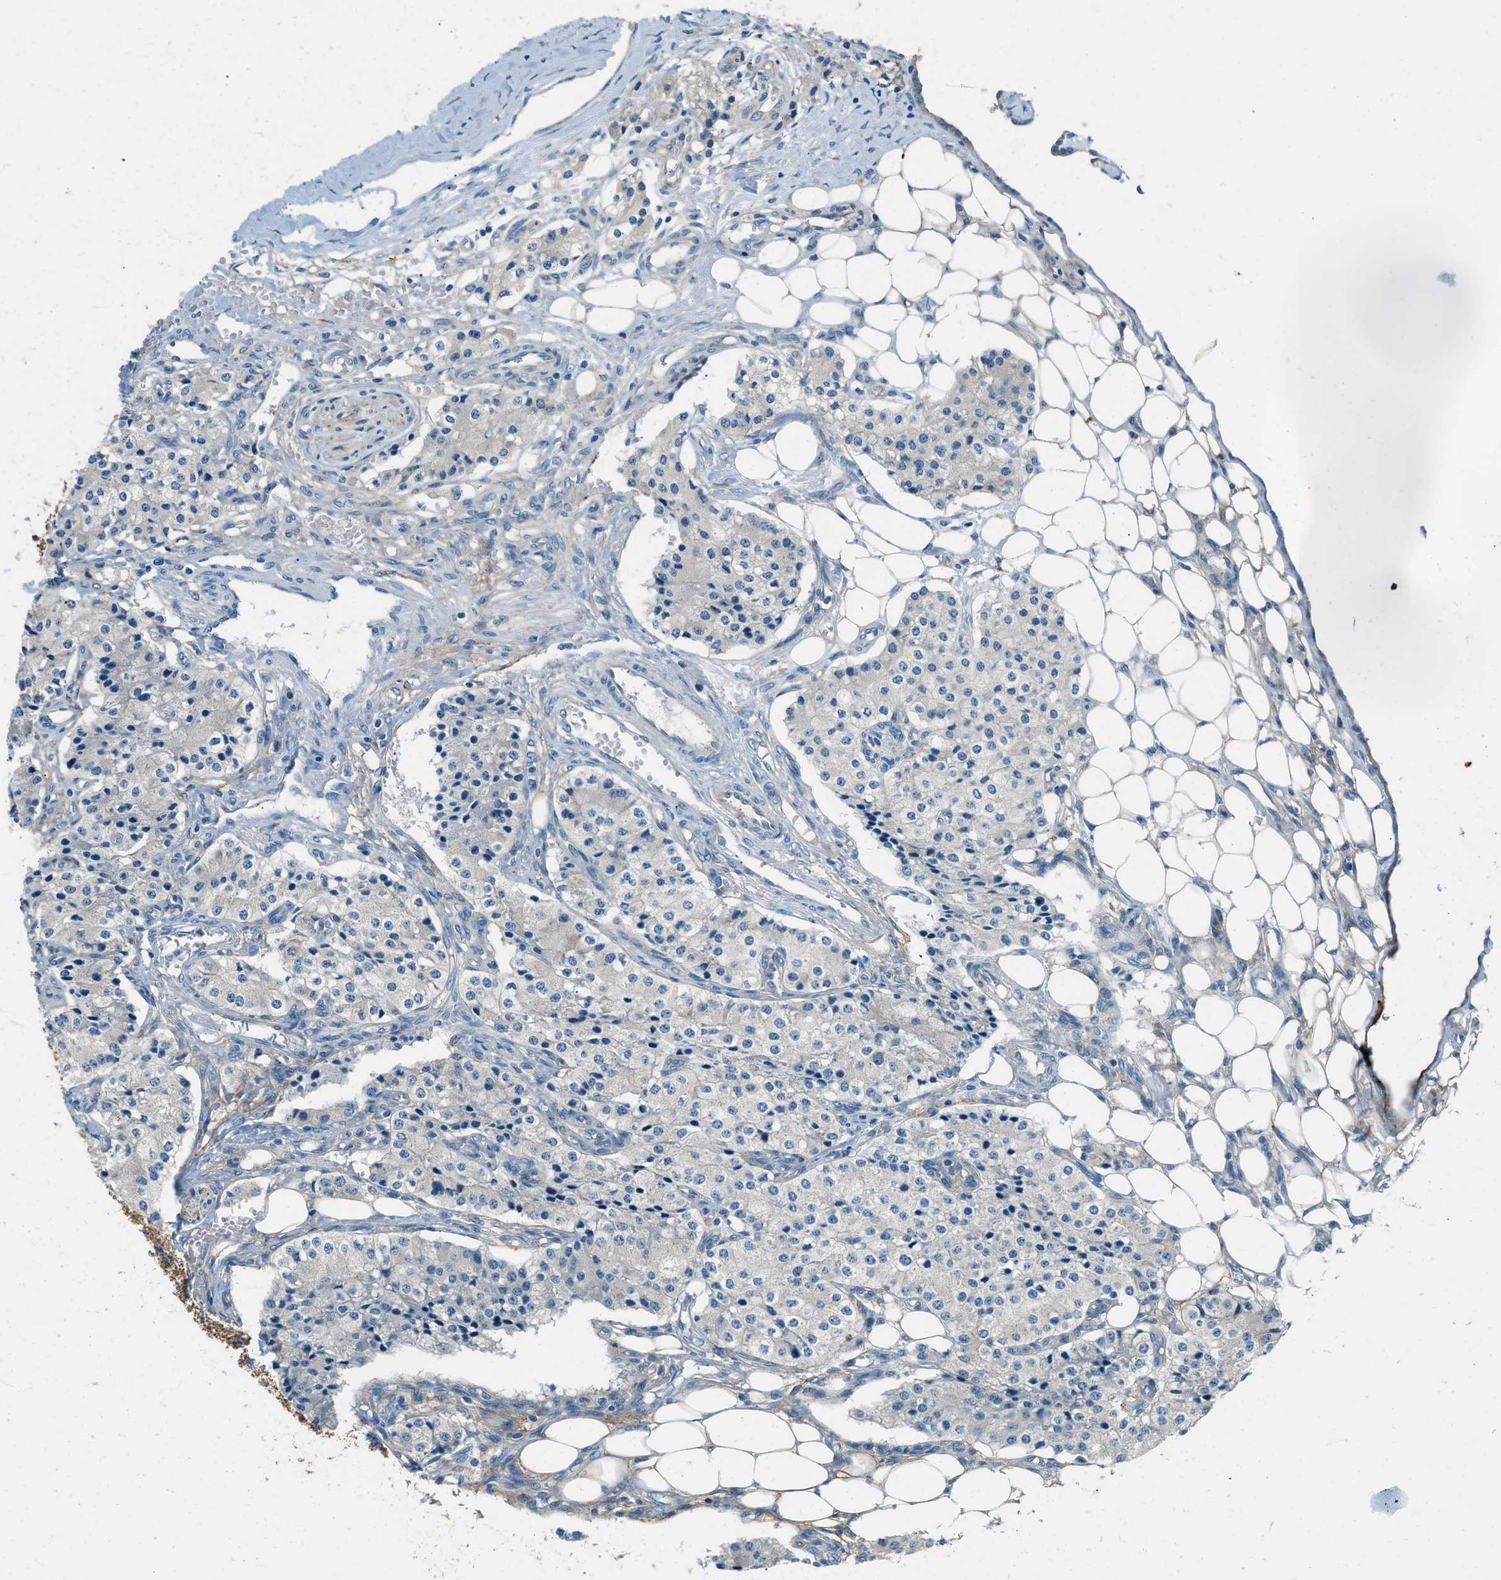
{"staining": {"intensity": "negative", "quantity": "none", "location": "none"}, "tissue": "carcinoid", "cell_type": "Tumor cells", "image_type": "cancer", "snomed": [{"axis": "morphology", "description": "Carcinoid, malignant, NOS"}, {"axis": "topography", "description": "Colon"}], "caption": "There is no significant expression in tumor cells of carcinoid.", "gene": "ZNF367", "patient": {"sex": "female", "age": 52}}